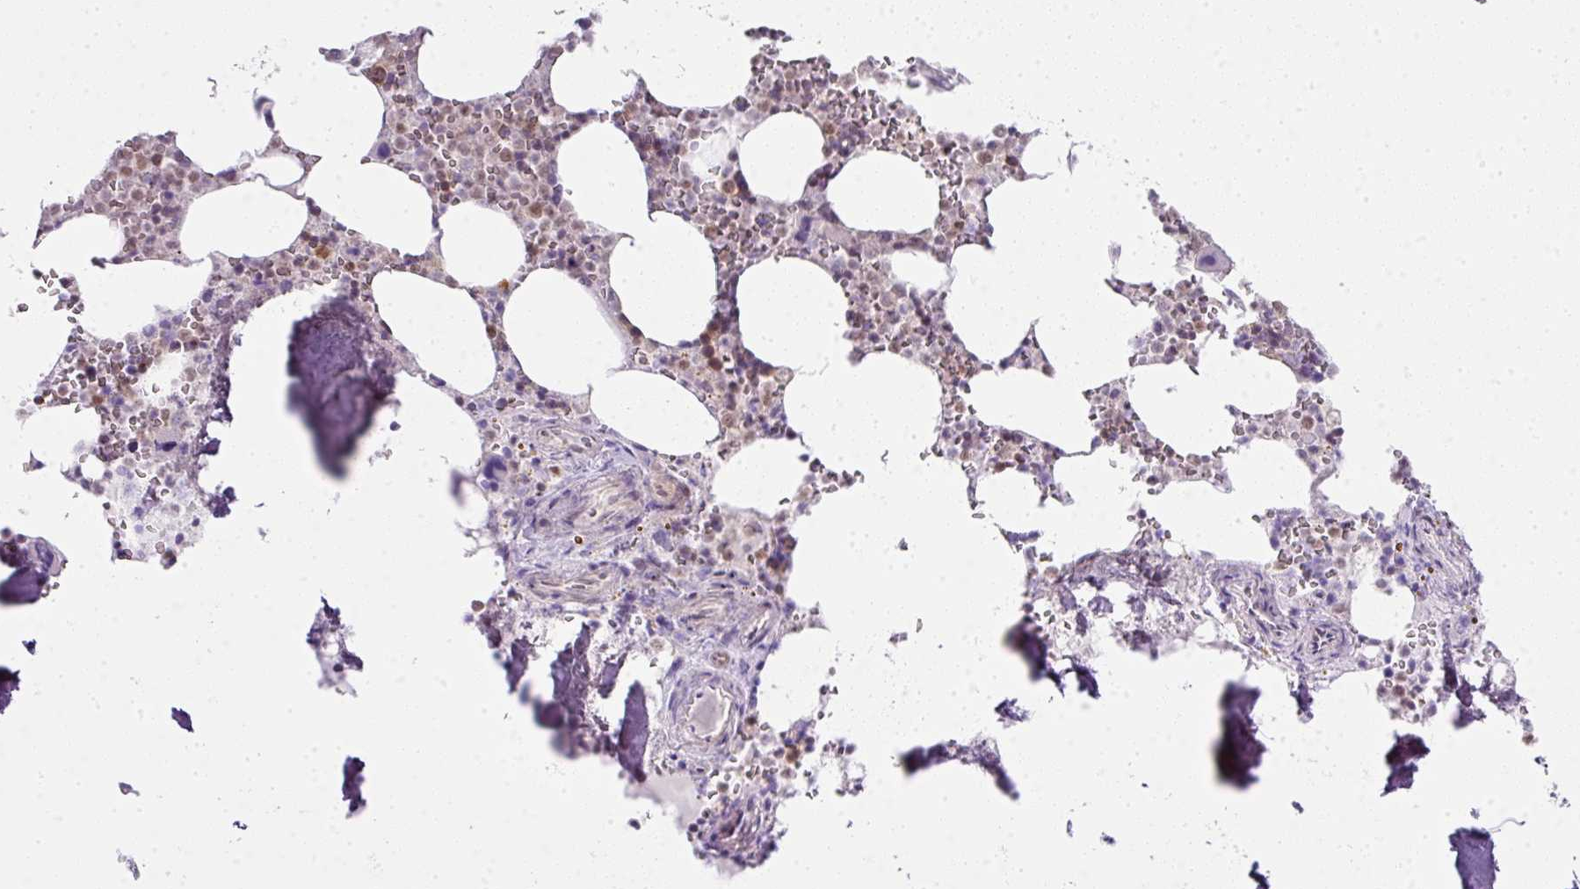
{"staining": {"intensity": "moderate", "quantity": "25%-75%", "location": "nuclear"}, "tissue": "bone marrow", "cell_type": "Hematopoietic cells", "image_type": "normal", "snomed": [{"axis": "morphology", "description": "Normal tissue, NOS"}, {"axis": "topography", "description": "Bone marrow"}], "caption": "Protein staining reveals moderate nuclear expression in about 25%-75% of hematopoietic cells in normal bone marrow. The staining was performed using DAB (3,3'-diaminobenzidine) to visualize the protein expression in brown, while the nuclei were stained in blue with hematoxylin (Magnification: 20x).", "gene": "FAM32A", "patient": {"sex": "male", "age": 64}}